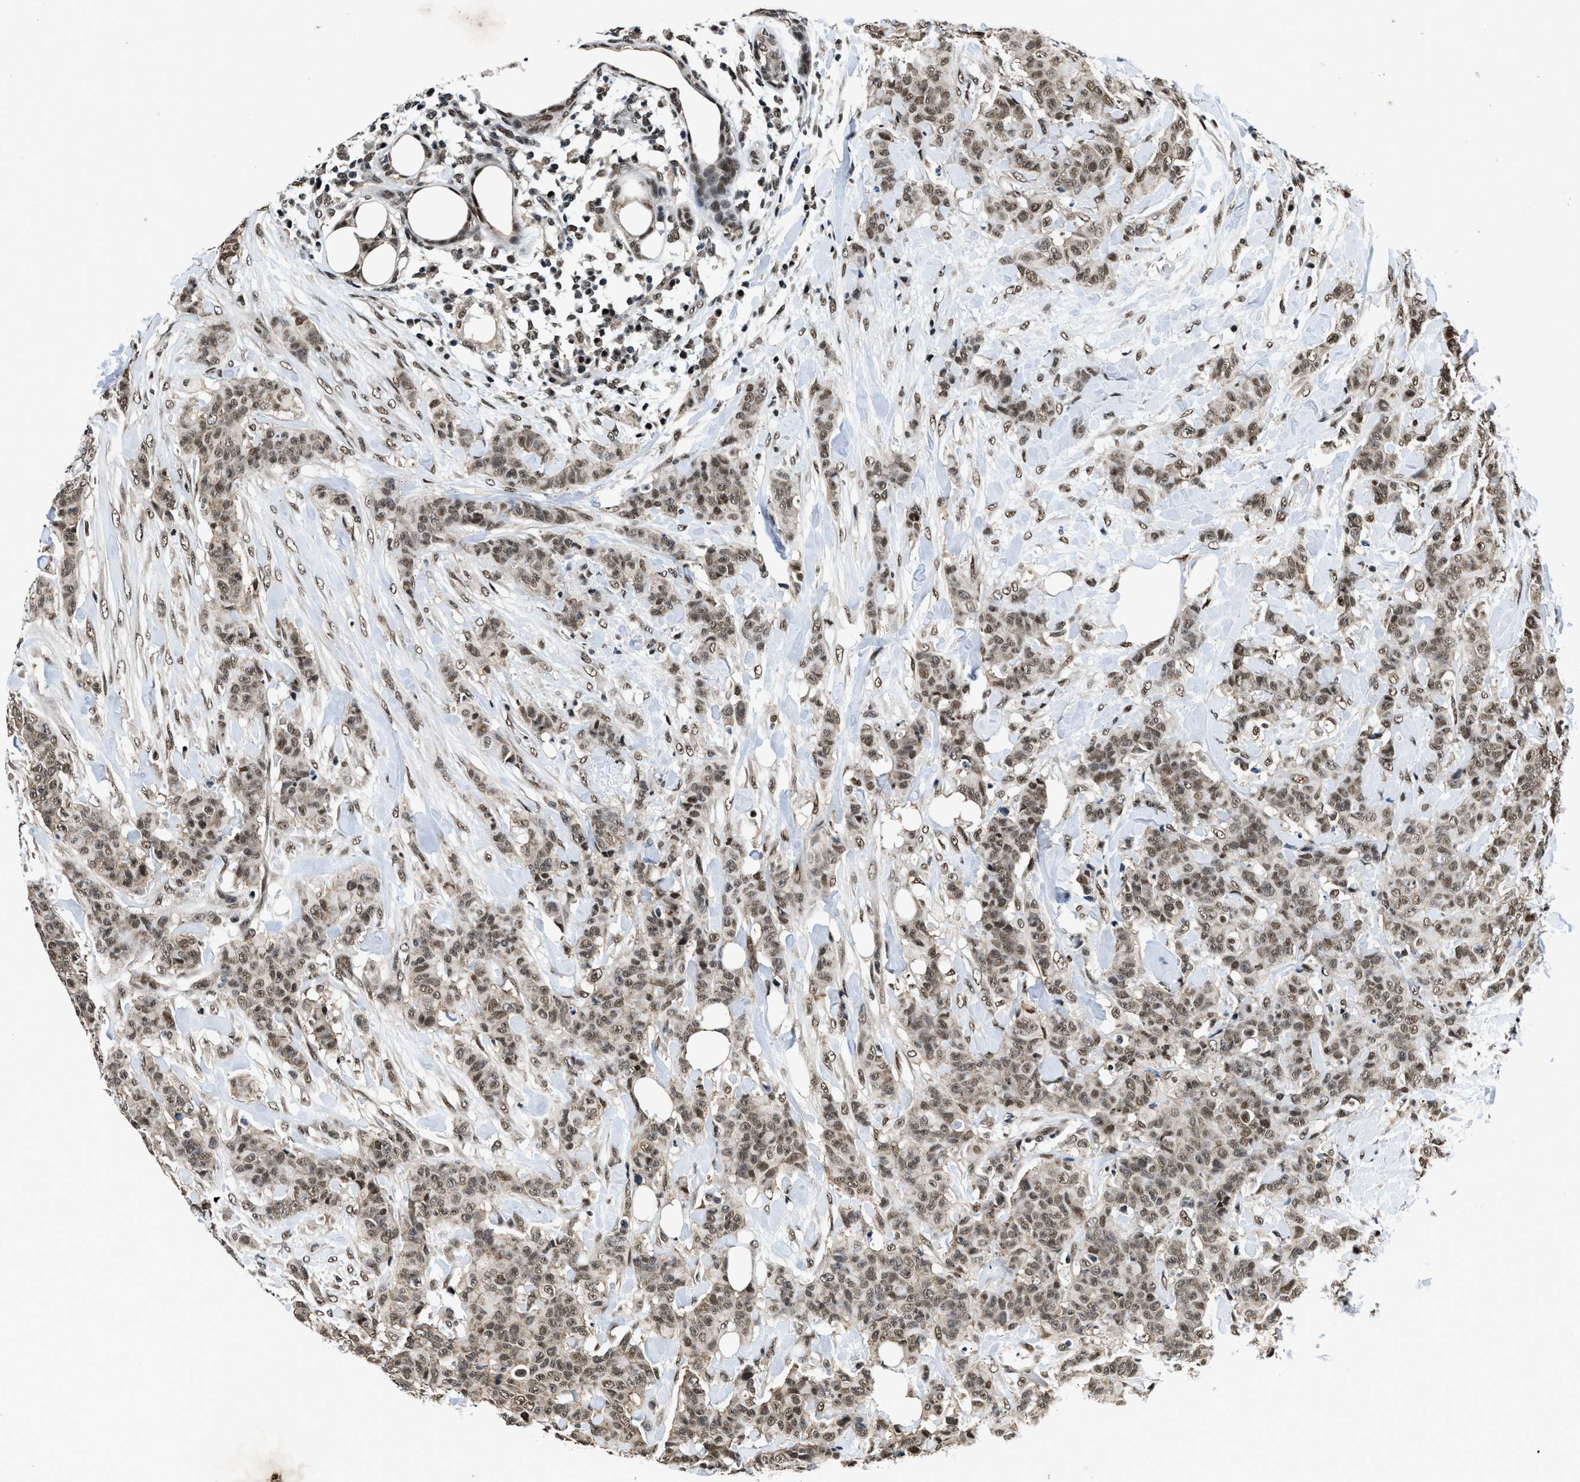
{"staining": {"intensity": "moderate", "quantity": ">75%", "location": "nuclear"}, "tissue": "breast cancer", "cell_type": "Tumor cells", "image_type": "cancer", "snomed": [{"axis": "morphology", "description": "Normal tissue, NOS"}, {"axis": "morphology", "description": "Duct carcinoma"}, {"axis": "topography", "description": "Breast"}], "caption": "A high-resolution photomicrograph shows IHC staining of breast cancer (intraductal carcinoma), which shows moderate nuclear positivity in approximately >75% of tumor cells.", "gene": "HNRNPH2", "patient": {"sex": "female", "age": 40}}